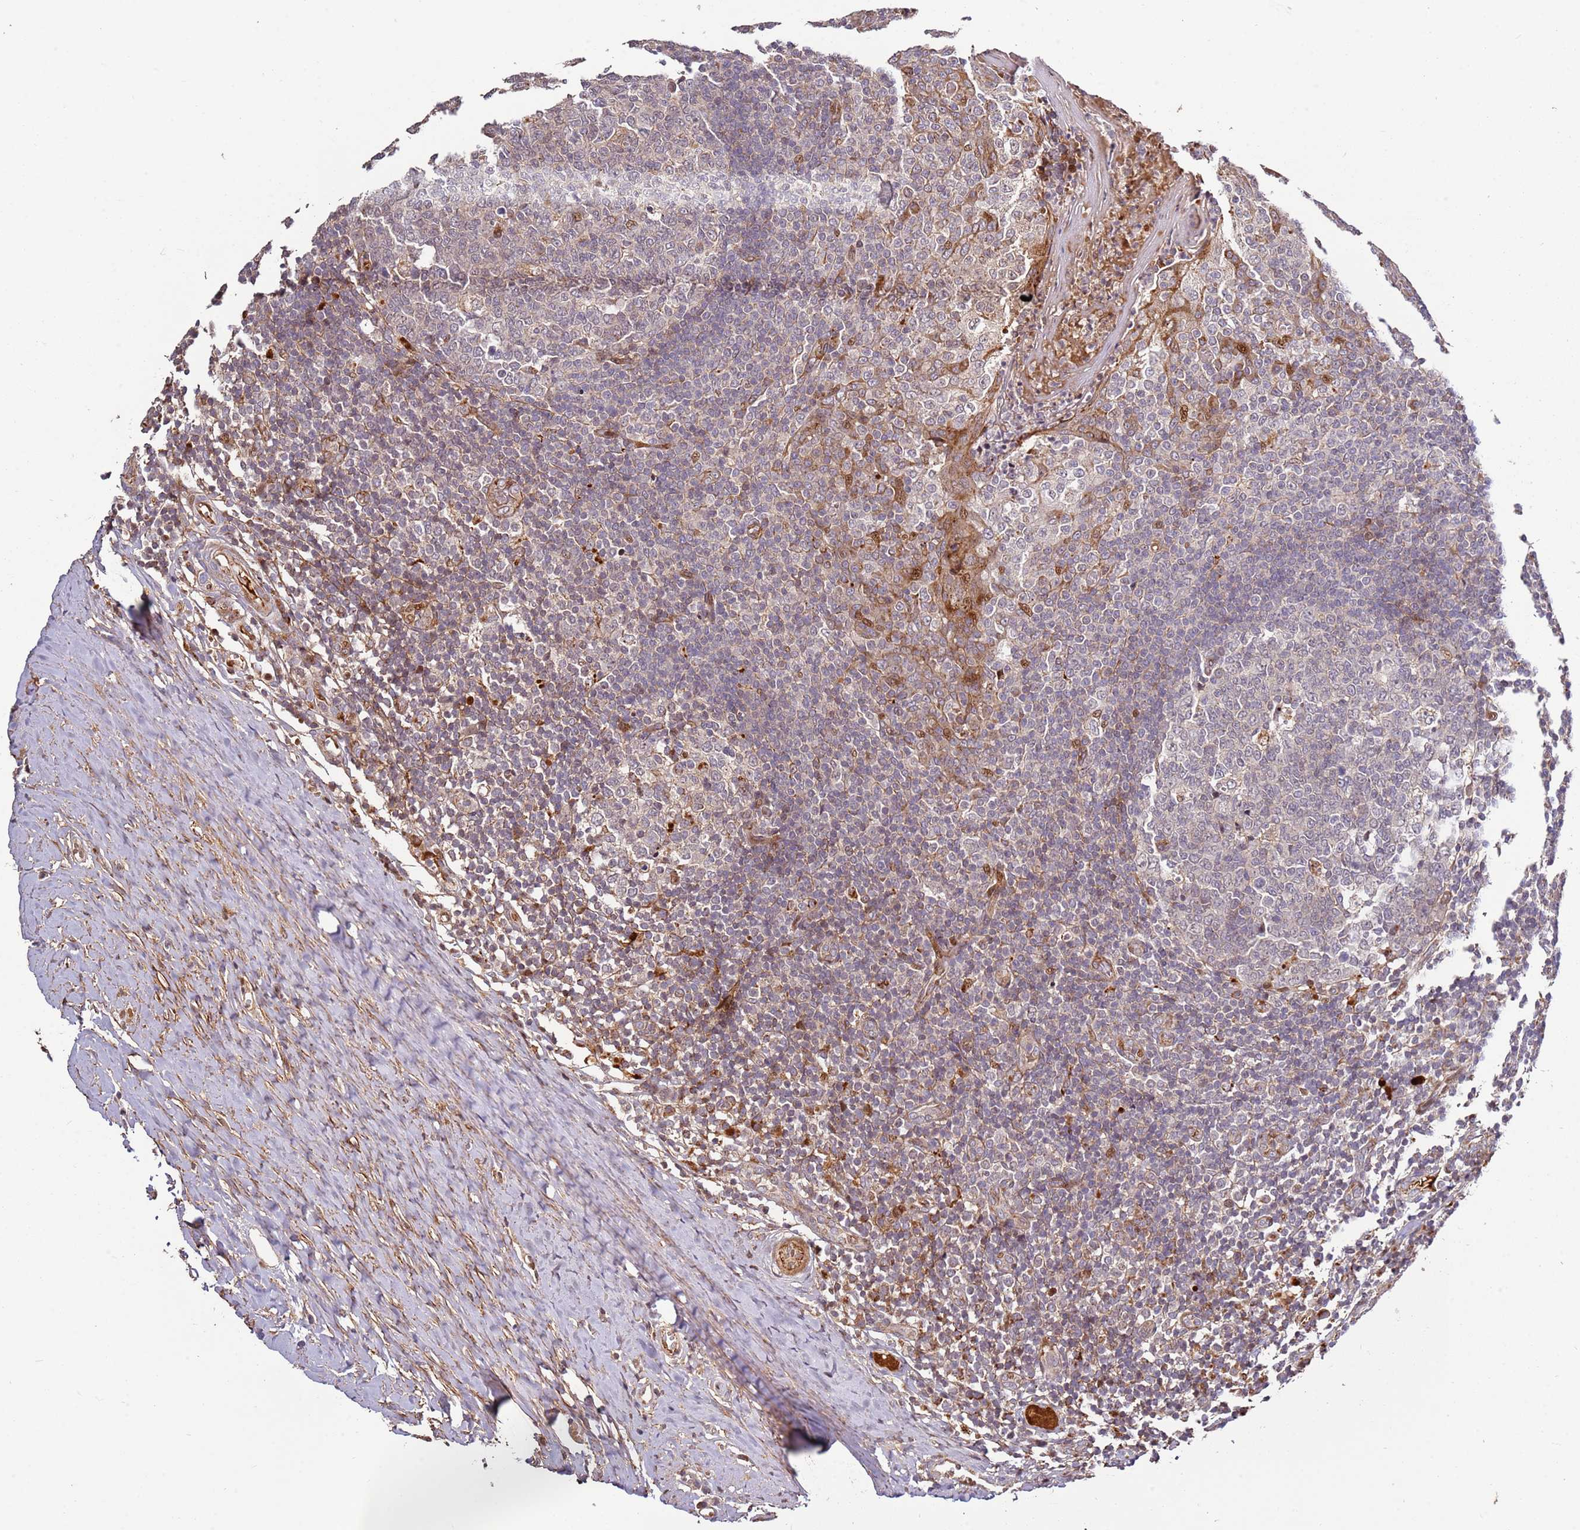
{"staining": {"intensity": "weak", "quantity": "<25%", "location": "cytoplasmic/membranous"}, "tissue": "tonsil", "cell_type": "Germinal center cells", "image_type": "normal", "snomed": [{"axis": "morphology", "description": "Normal tissue, NOS"}, {"axis": "topography", "description": "Tonsil"}], "caption": "Normal tonsil was stained to show a protein in brown. There is no significant positivity in germinal center cells.", "gene": "RHBDL1", "patient": {"sex": "female", "age": 19}}